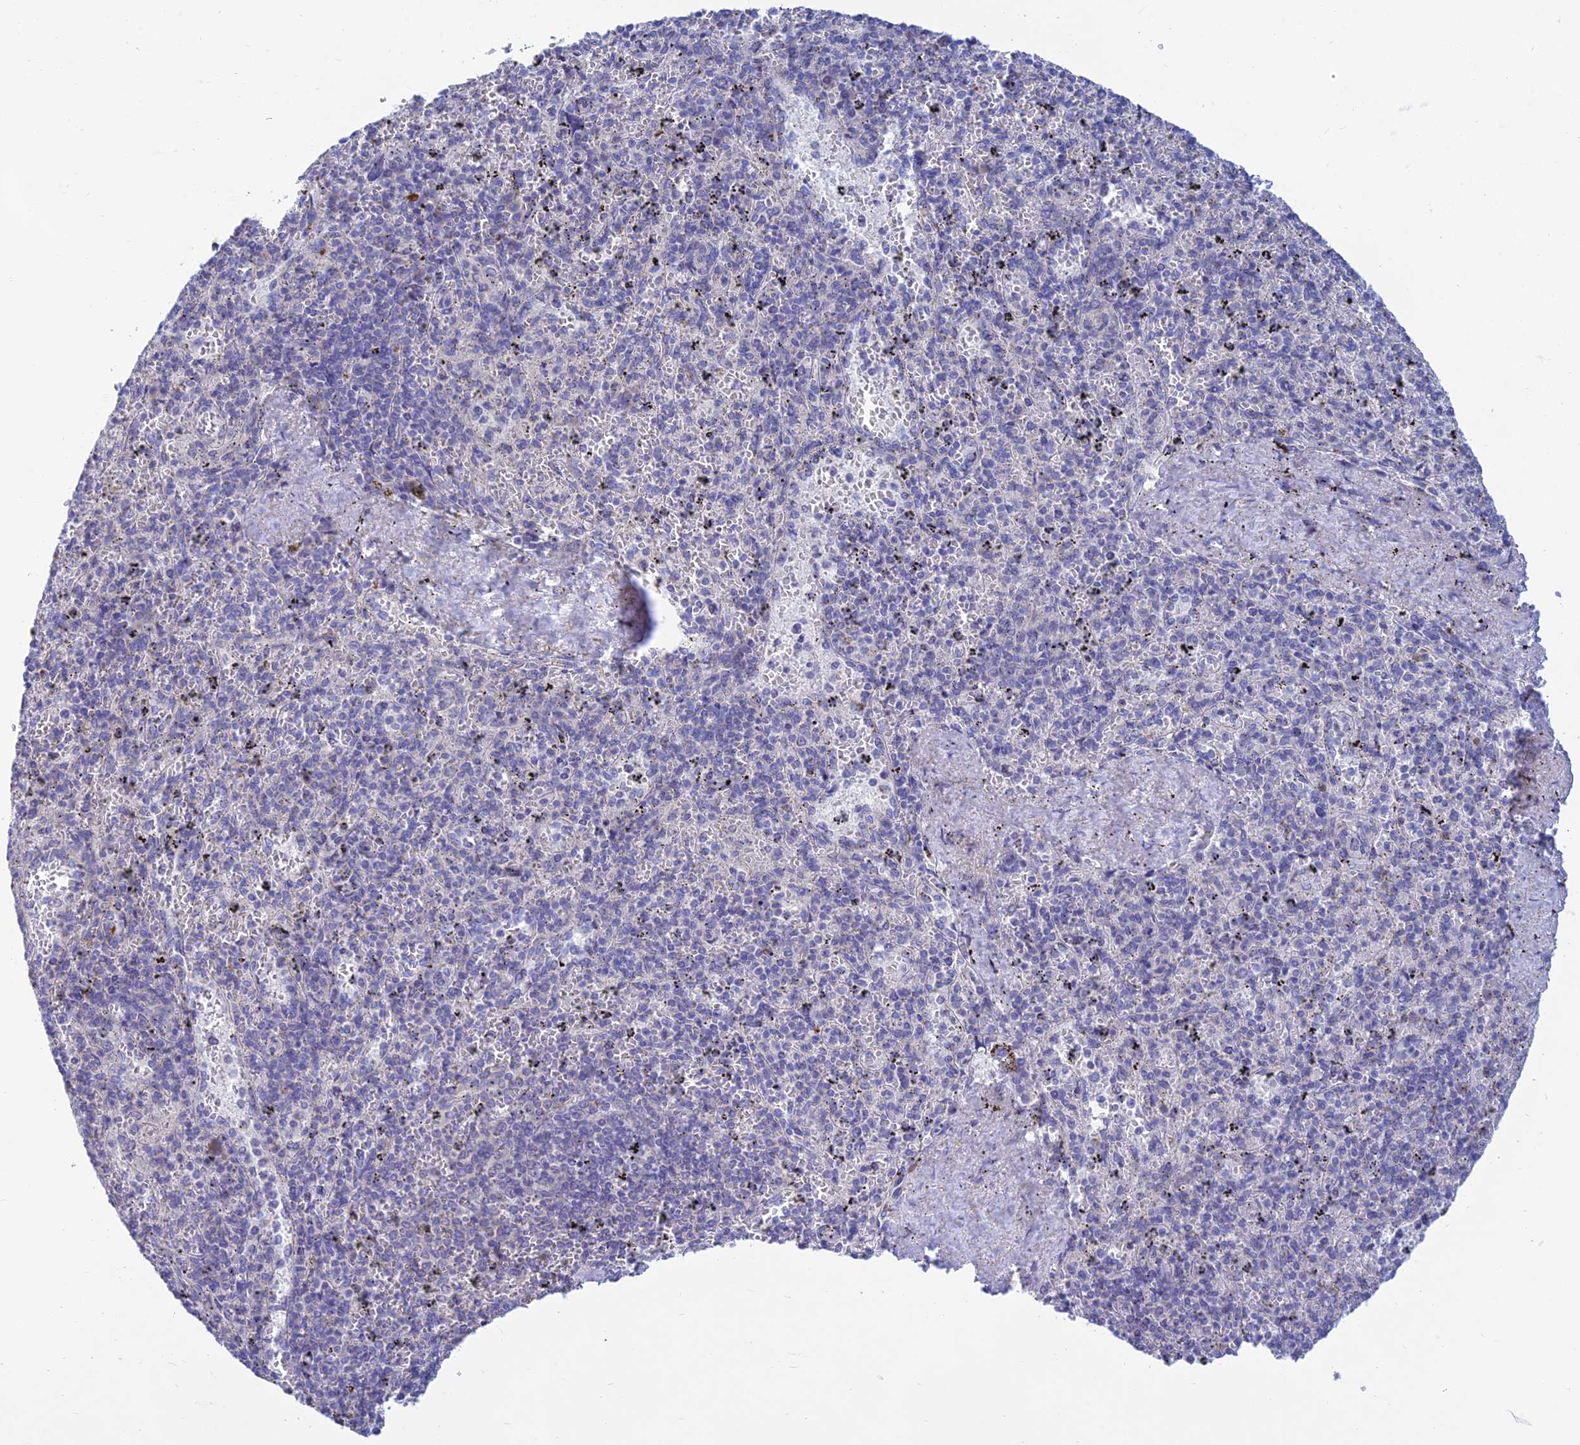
{"staining": {"intensity": "negative", "quantity": "none", "location": "none"}, "tissue": "spleen", "cell_type": "Cells in red pulp", "image_type": "normal", "snomed": [{"axis": "morphology", "description": "Normal tissue, NOS"}, {"axis": "topography", "description": "Spleen"}], "caption": "A high-resolution micrograph shows immunohistochemistry staining of unremarkable spleen, which demonstrates no significant staining in cells in red pulp.", "gene": "TMEM30B", "patient": {"sex": "male", "age": 82}}